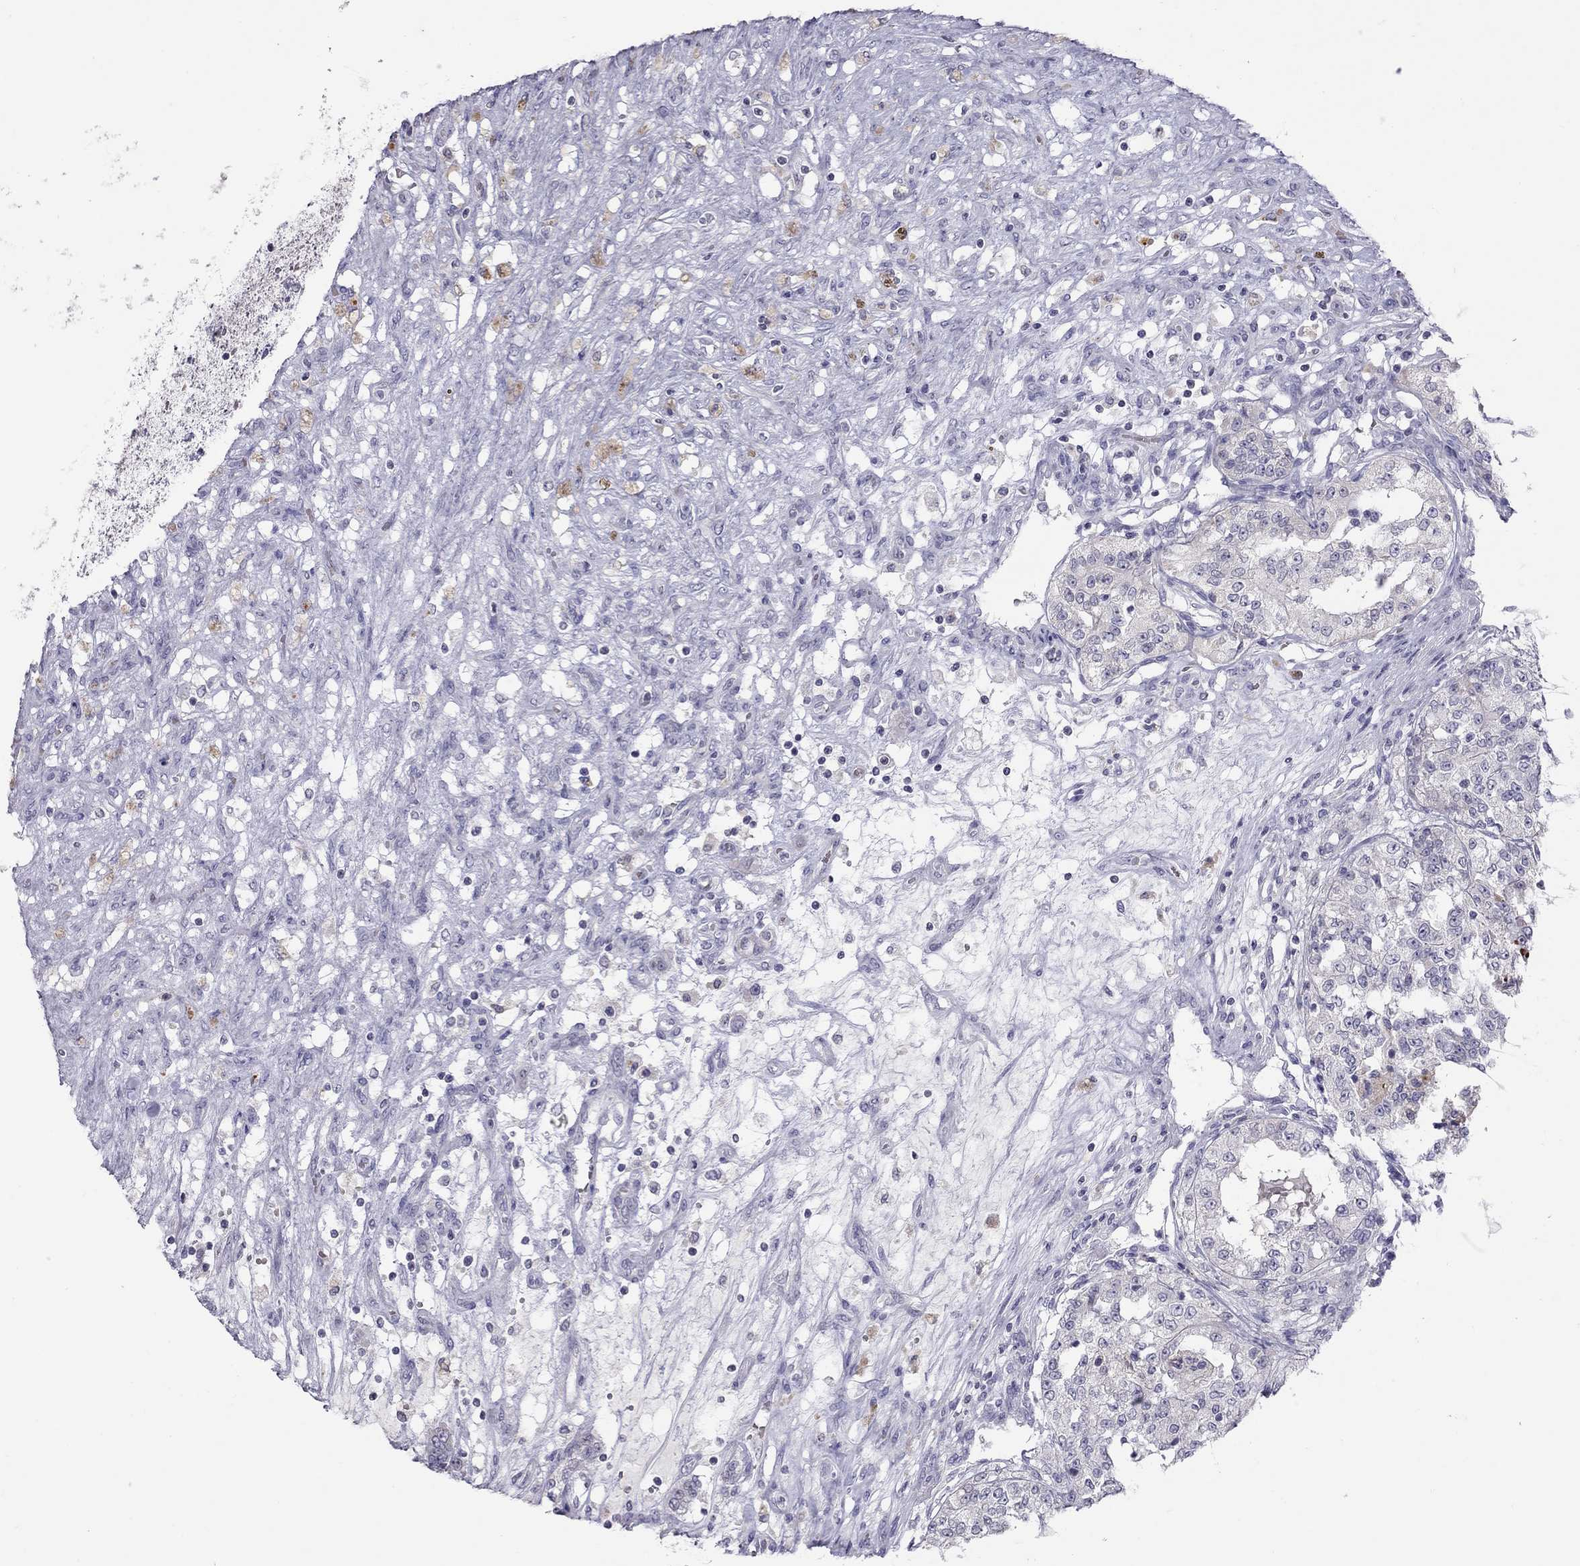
{"staining": {"intensity": "negative", "quantity": "none", "location": "none"}, "tissue": "renal cancer", "cell_type": "Tumor cells", "image_type": "cancer", "snomed": [{"axis": "morphology", "description": "Adenocarcinoma, NOS"}, {"axis": "topography", "description": "Kidney"}], "caption": "The immunohistochemistry micrograph has no significant expression in tumor cells of renal cancer tissue.", "gene": "MUC16", "patient": {"sex": "female", "age": 63}}